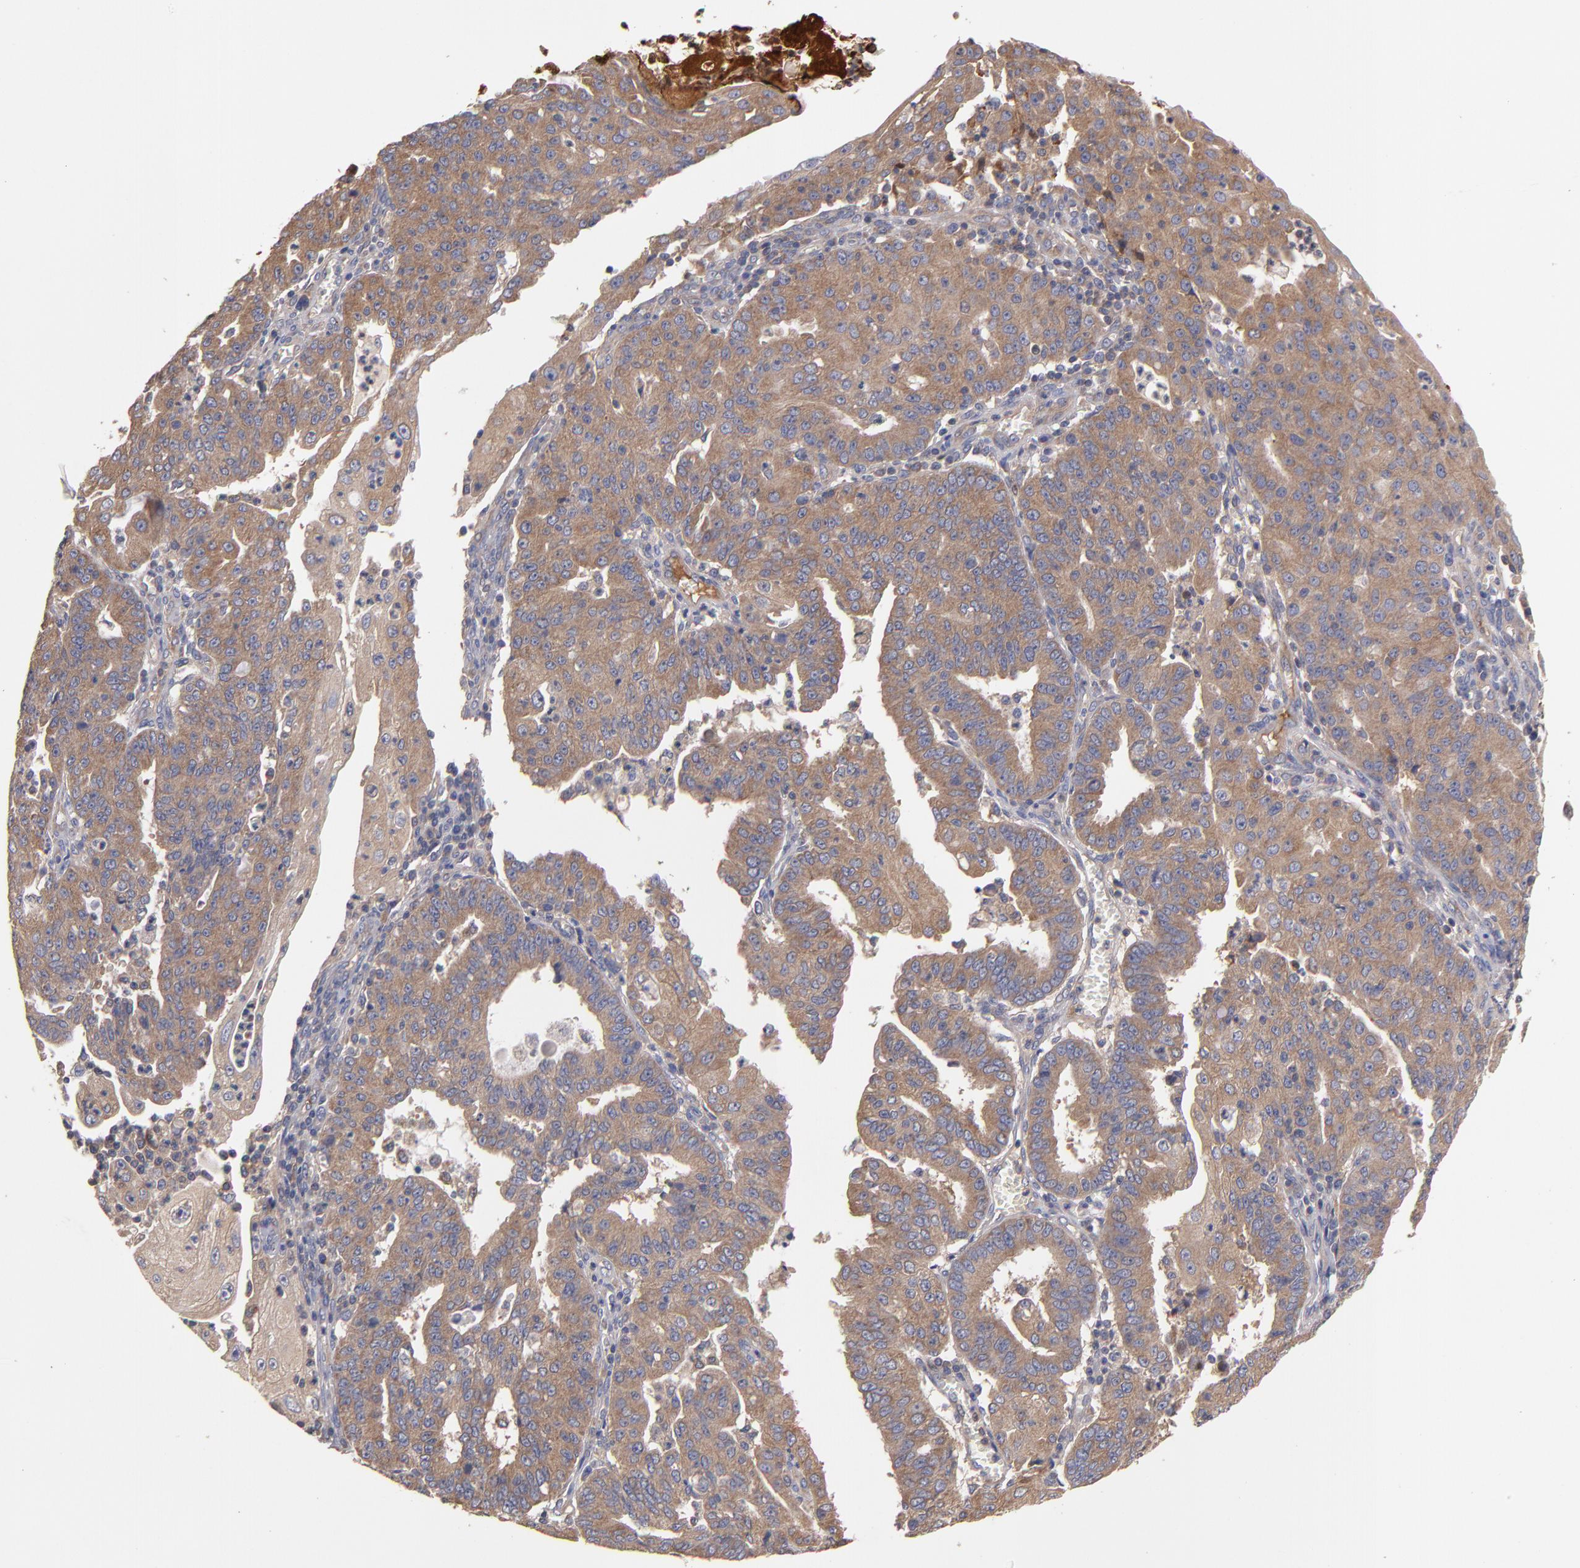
{"staining": {"intensity": "moderate", "quantity": ">75%", "location": "cytoplasmic/membranous"}, "tissue": "endometrial cancer", "cell_type": "Tumor cells", "image_type": "cancer", "snomed": [{"axis": "morphology", "description": "Adenocarcinoma, NOS"}, {"axis": "topography", "description": "Endometrium"}], "caption": "Immunohistochemical staining of human adenocarcinoma (endometrial) shows moderate cytoplasmic/membranous protein expression in about >75% of tumor cells.", "gene": "DACT1", "patient": {"sex": "female", "age": 56}}